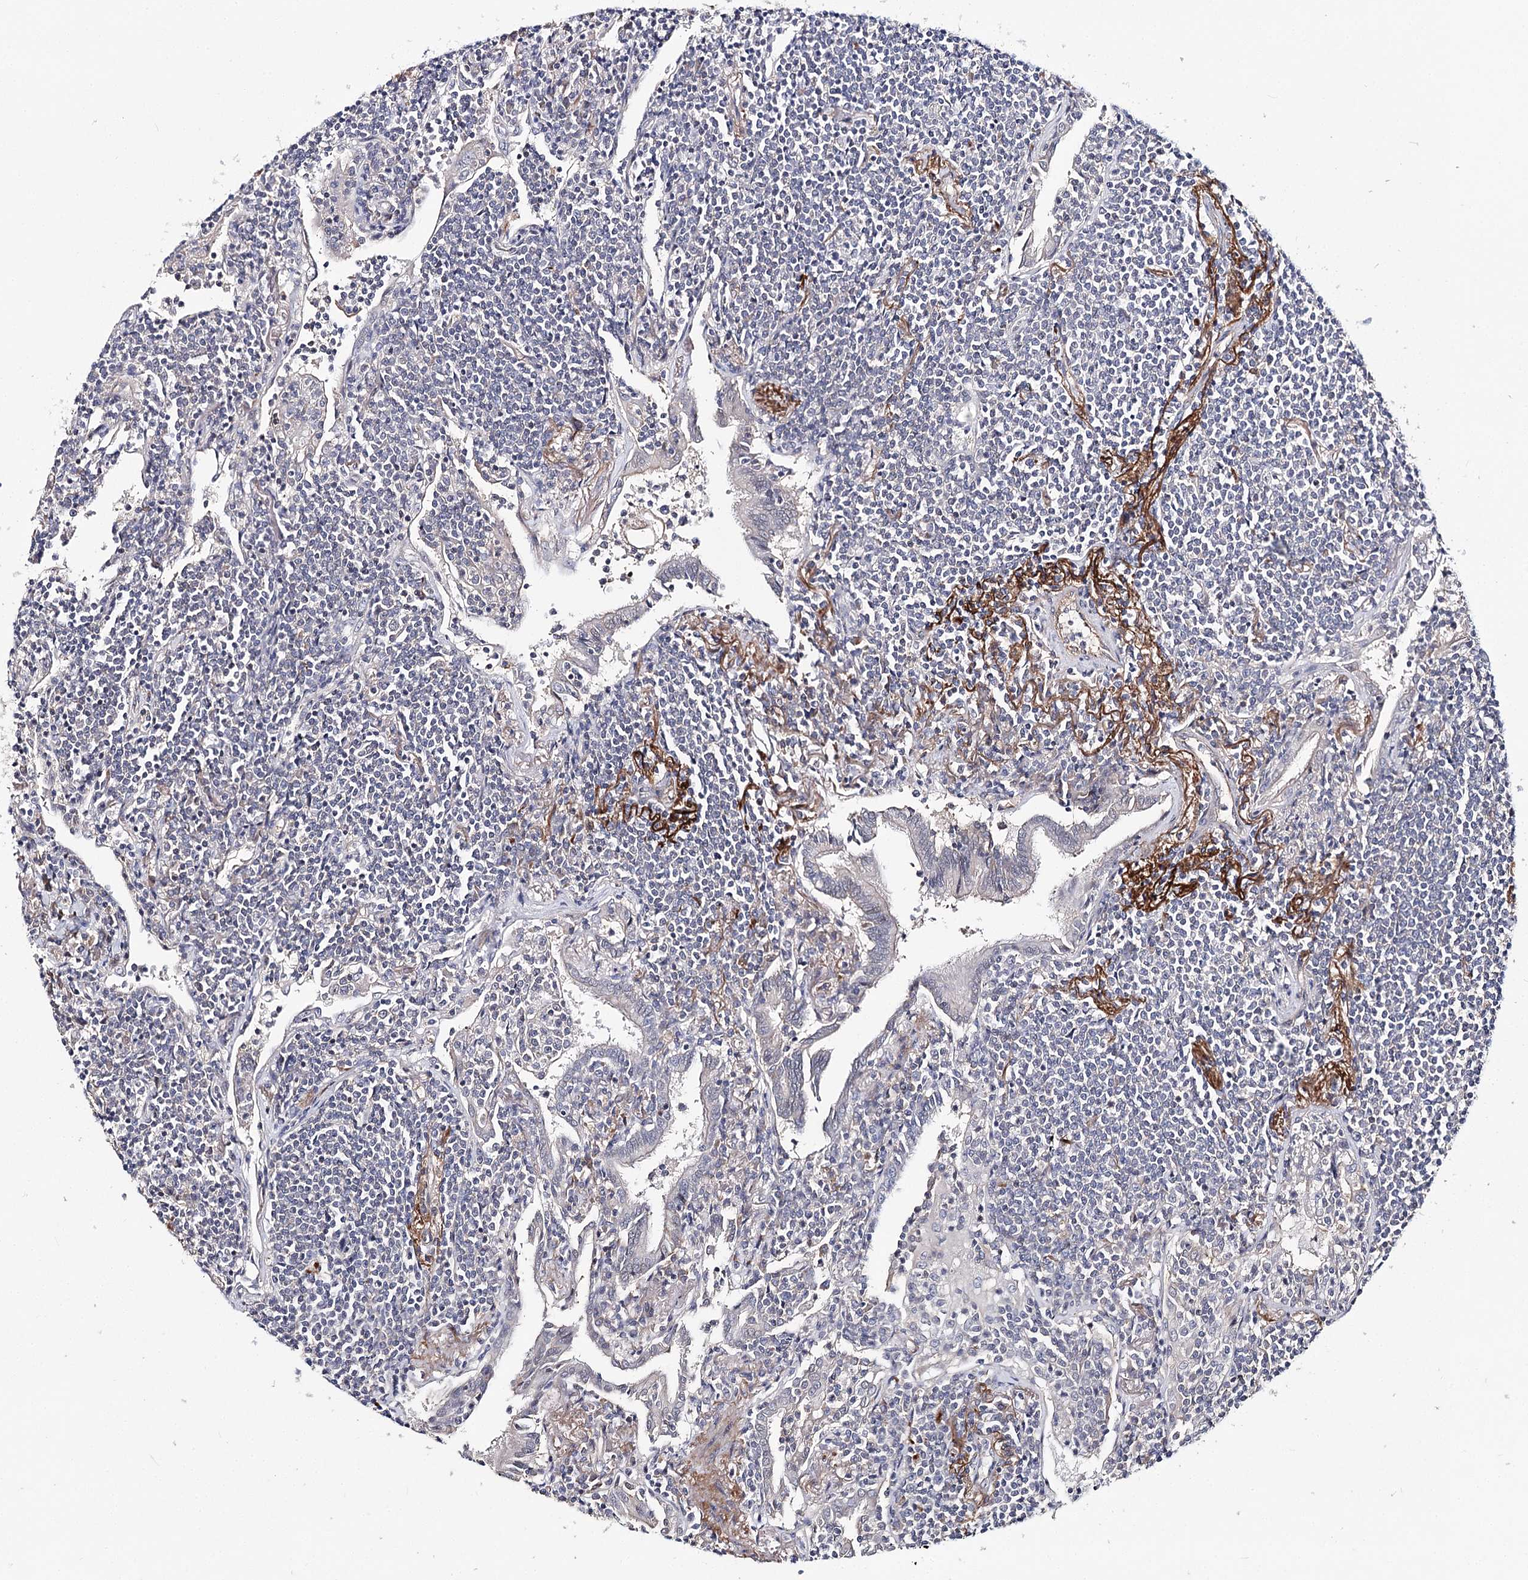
{"staining": {"intensity": "negative", "quantity": "none", "location": "none"}, "tissue": "lymphoma", "cell_type": "Tumor cells", "image_type": "cancer", "snomed": [{"axis": "morphology", "description": "Malignant lymphoma, non-Hodgkin's type, Low grade"}, {"axis": "topography", "description": "Lung"}], "caption": "Immunohistochemistry (IHC) photomicrograph of neoplastic tissue: human malignant lymphoma, non-Hodgkin's type (low-grade) stained with DAB exhibits no significant protein expression in tumor cells.", "gene": "TMEM218", "patient": {"sex": "female", "age": 71}}